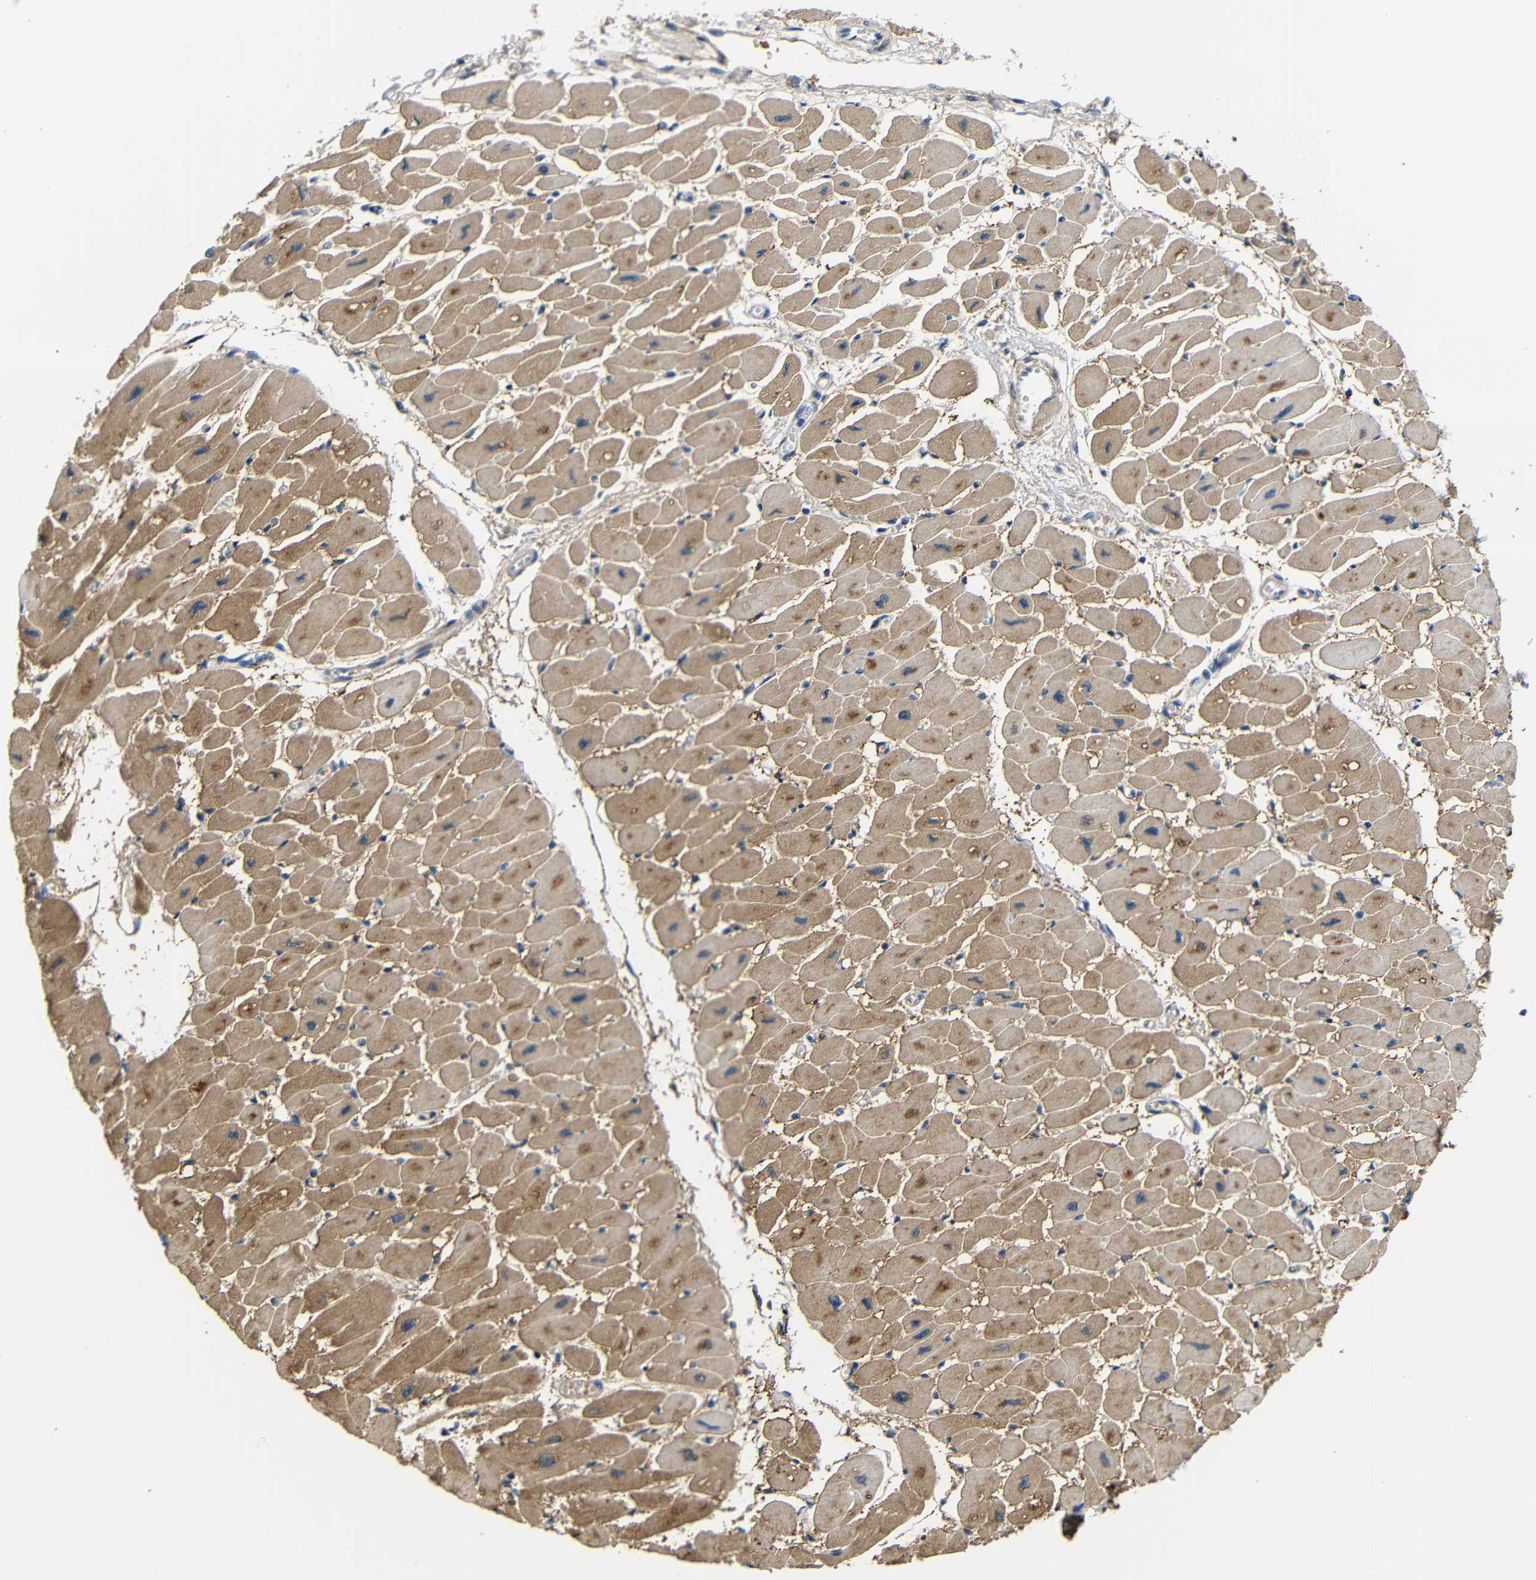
{"staining": {"intensity": "moderate", "quantity": ">75%", "location": "cytoplasmic/membranous"}, "tissue": "heart muscle", "cell_type": "Cardiomyocytes", "image_type": "normal", "snomed": [{"axis": "morphology", "description": "Normal tissue, NOS"}, {"axis": "topography", "description": "Heart"}], "caption": "The histopathology image exhibits staining of benign heart muscle, revealing moderate cytoplasmic/membranous protein expression (brown color) within cardiomyocytes. The staining was performed using DAB, with brown indicating positive protein expression. Nuclei are stained blue with hematoxylin.", "gene": "NEGR1", "patient": {"sex": "female", "age": 54}}